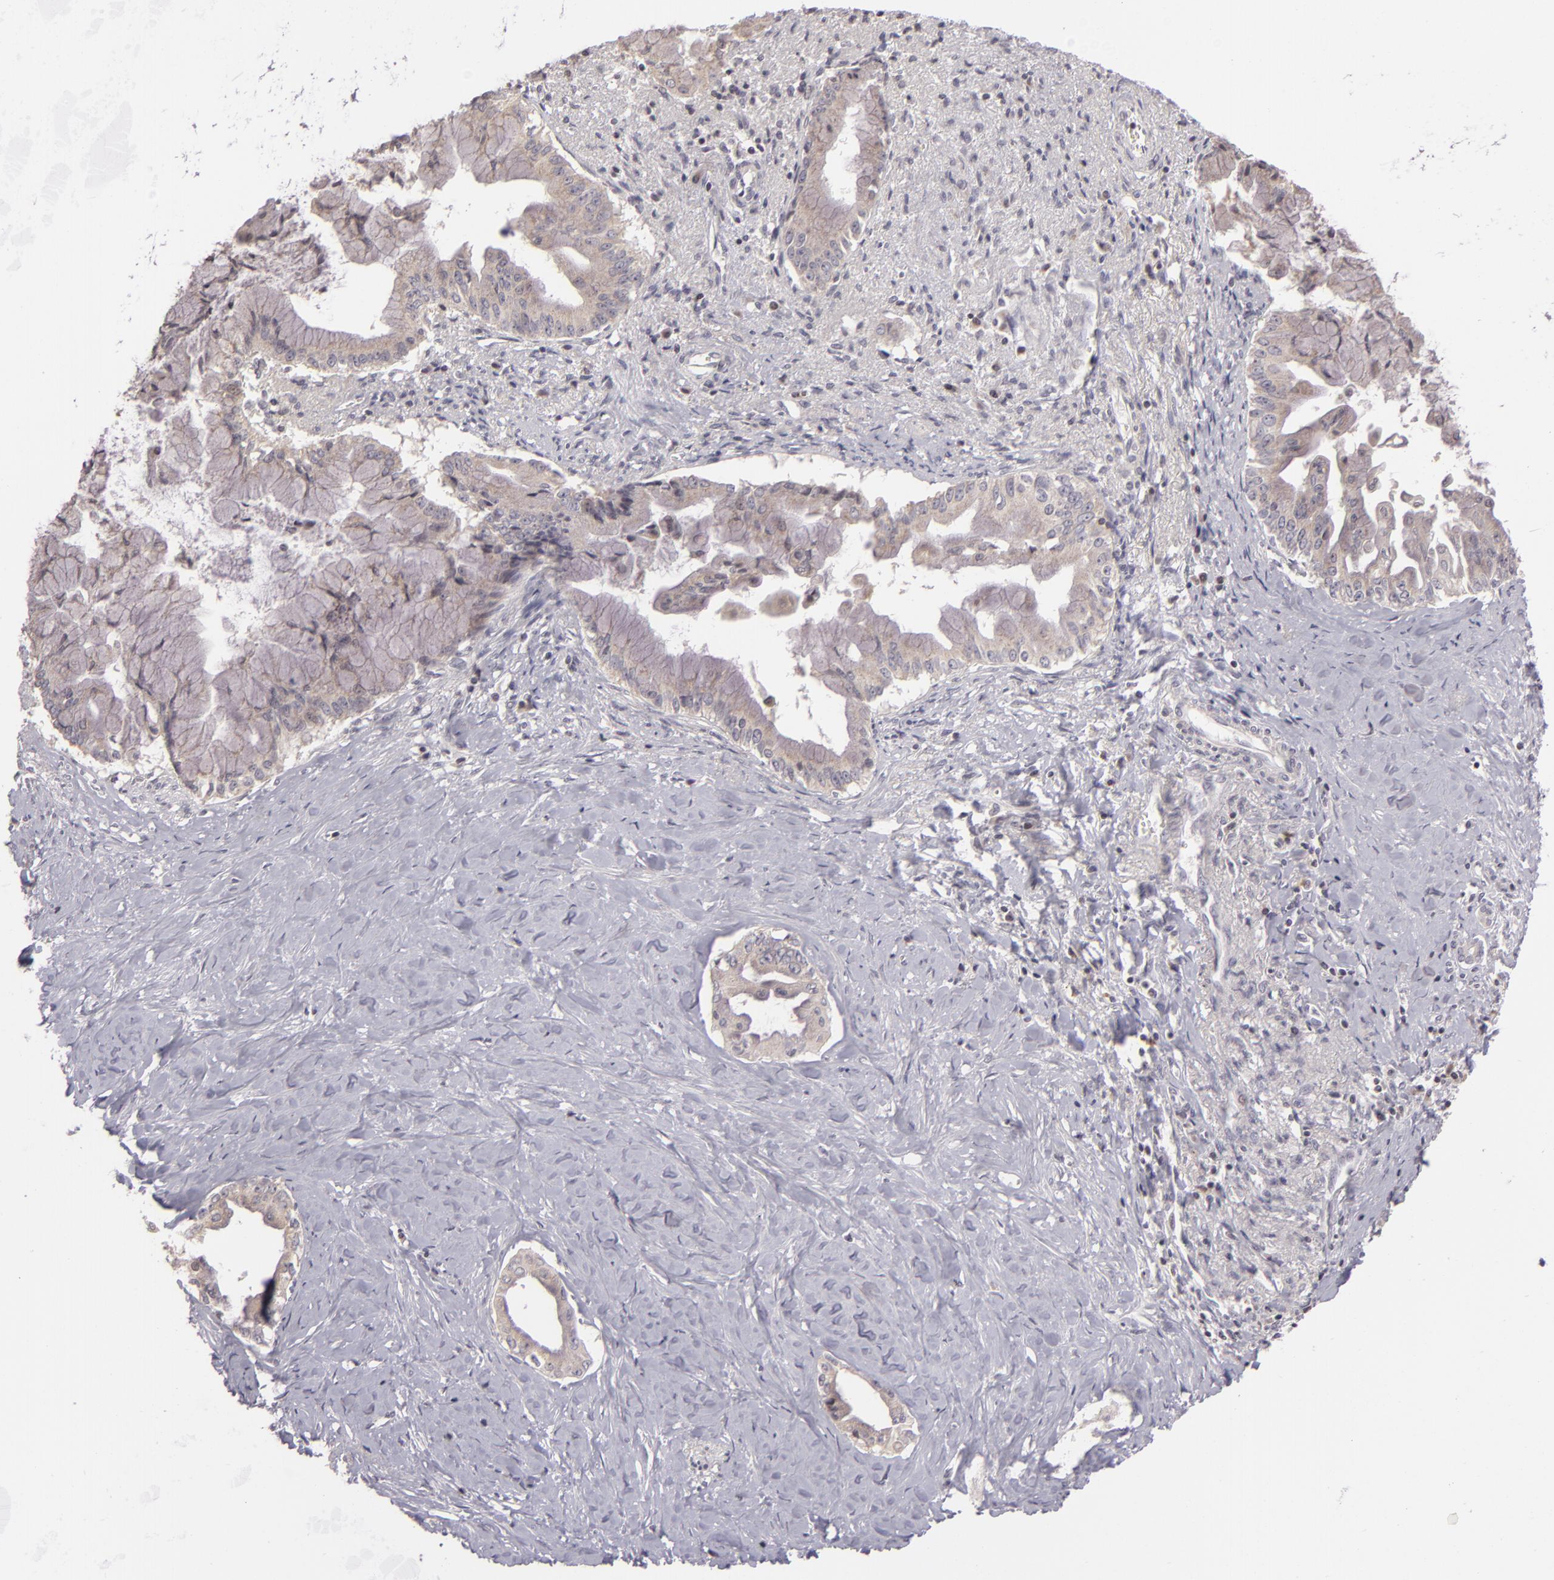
{"staining": {"intensity": "negative", "quantity": "none", "location": "none"}, "tissue": "pancreatic cancer", "cell_type": "Tumor cells", "image_type": "cancer", "snomed": [{"axis": "morphology", "description": "Adenocarcinoma, NOS"}, {"axis": "topography", "description": "Pancreas"}], "caption": "Adenocarcinoma (pancreatic) was stained to show a protein in brown. There is no significant positivity in tumor cells. (Brightfield microscopy of DAB (3,3'-diaminobenzidine) IHC at high magnification).", "gene": "AKAP6", "patient": {"sex": "male", "age": 59}}